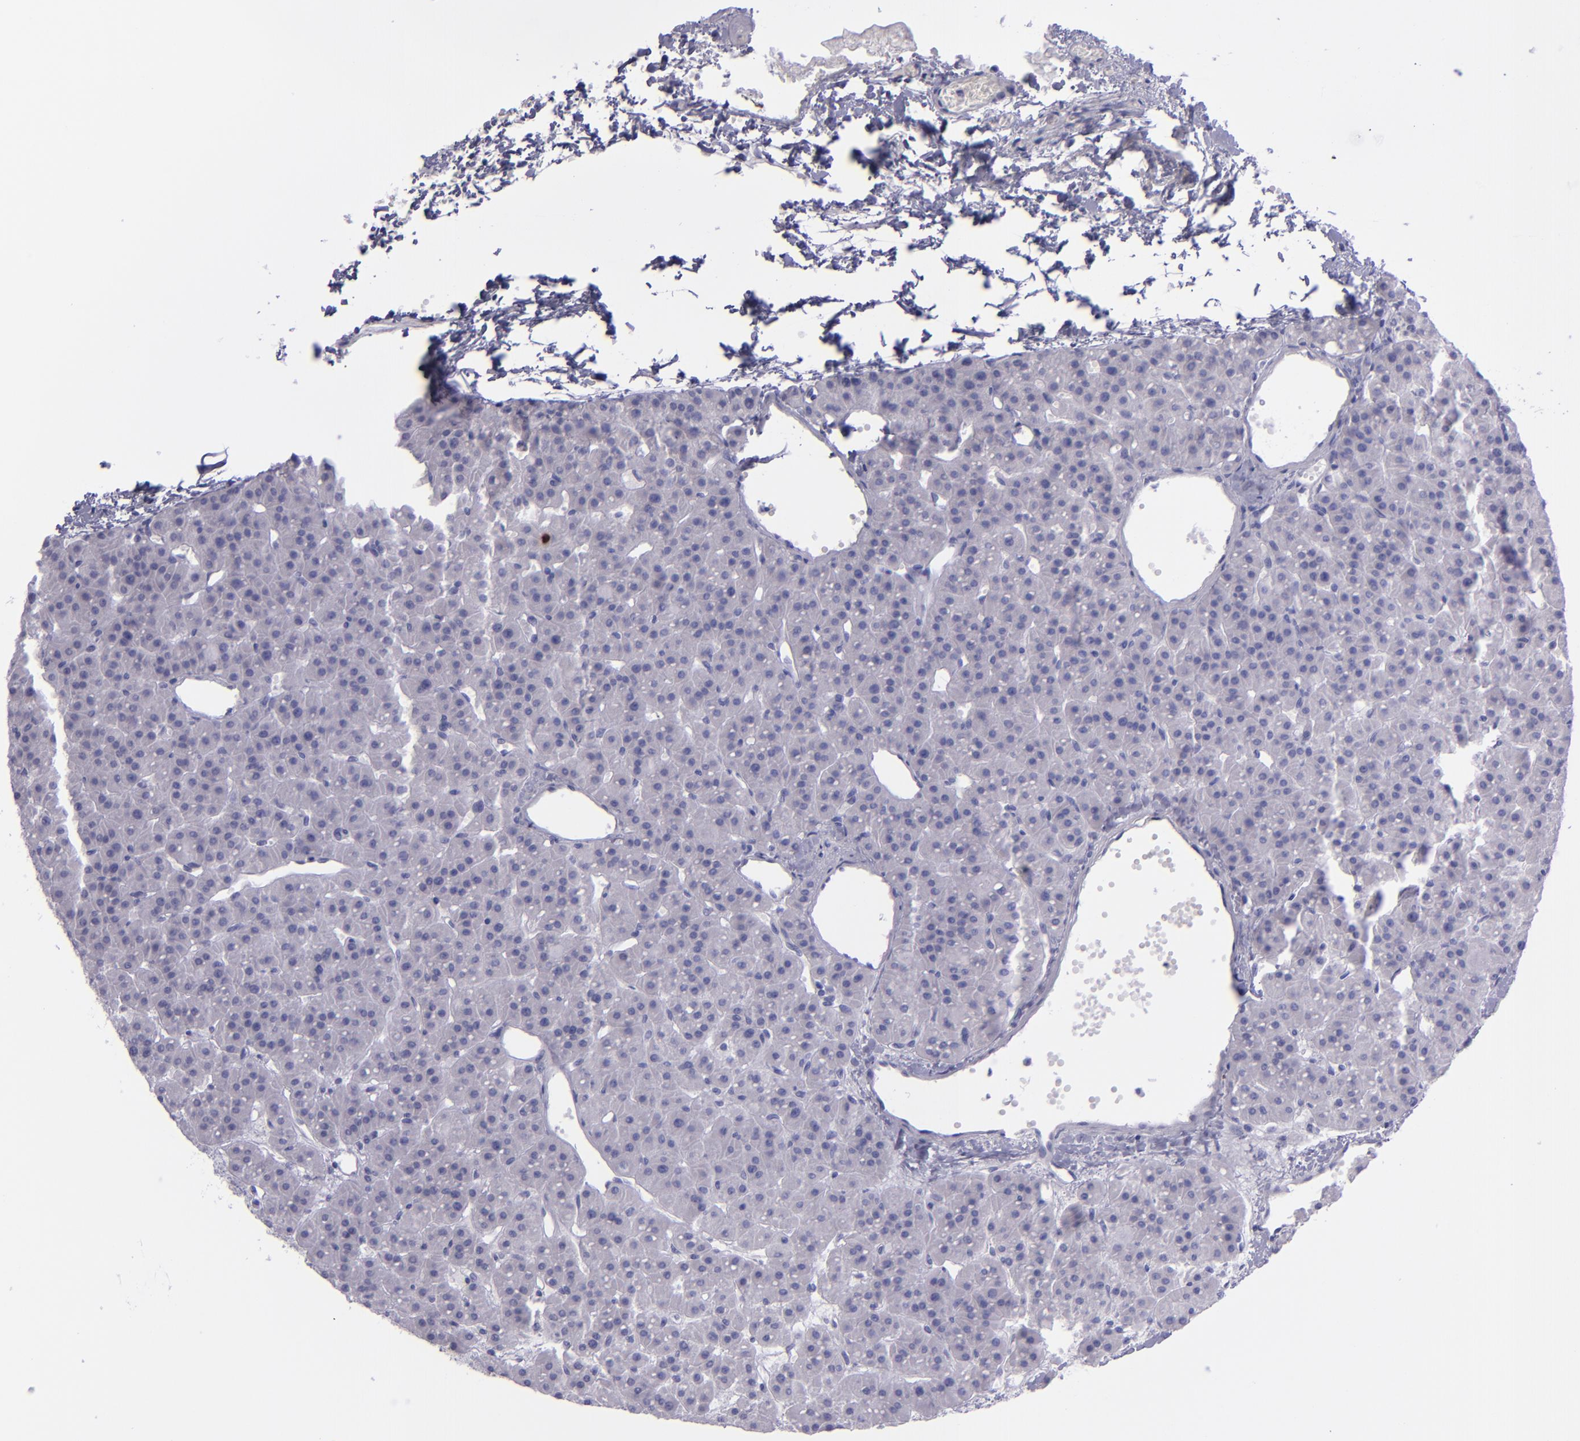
{"staining": {"intensity": "strong", "quantity": "<25%", "location": "nuclear"}, "tissue": "parathyroid gland", "cell_type": "Glandular cells", "image_type": "normal", "snomed": [{"axis": "morphology", "description": "Normal tissue, NOS"}, {"axis": "topography", "description": "Parathyroid gland"}], "caption": "A high-resolution micrograph shows immunohistochemistry staining of benign parathyroid gland, which exhibits strong nuclear staining in approximately <25% of glandular cells.", "gene": "TOP2A", "patient": {"sex": "female", "age": 76}}